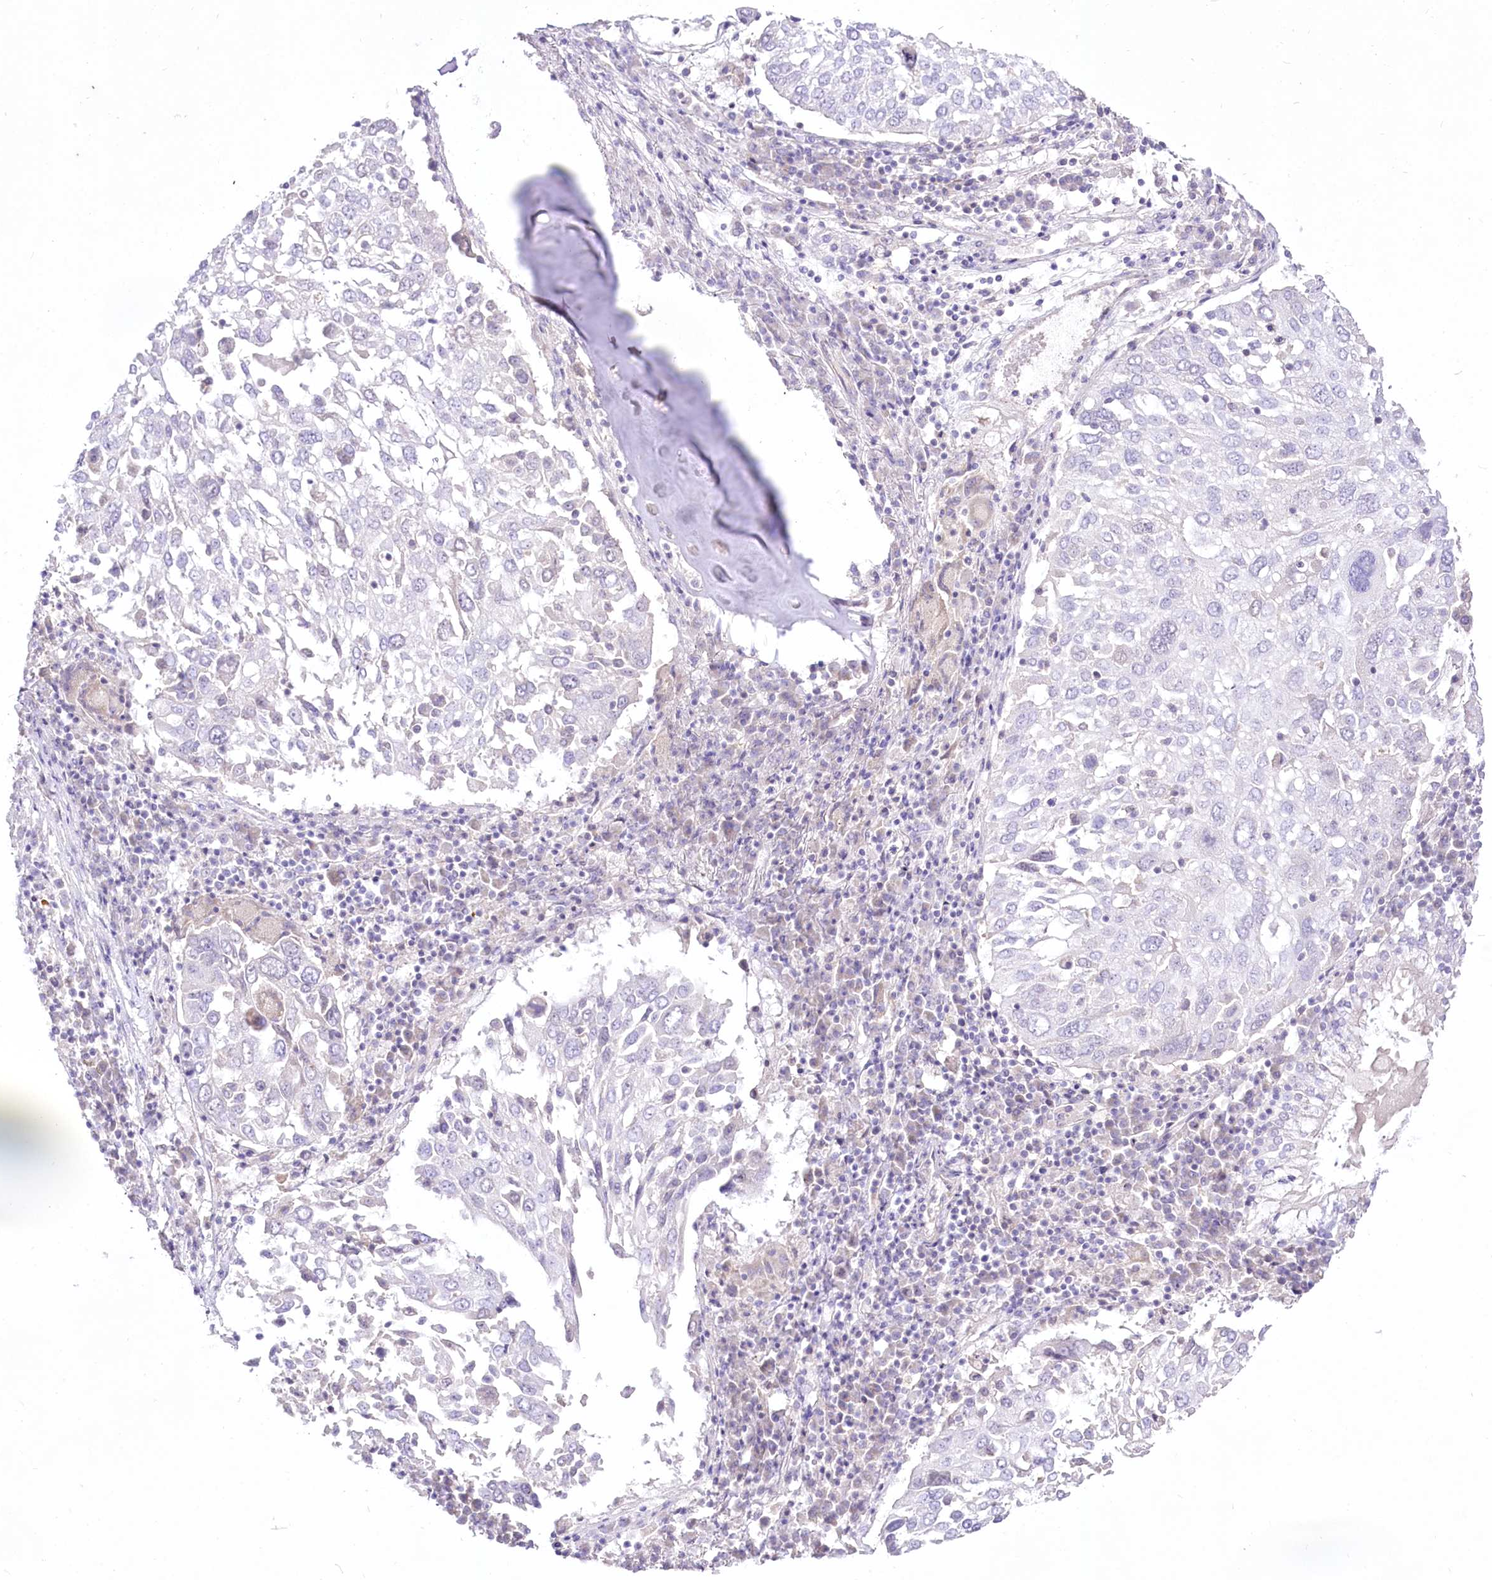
{"staining": {"intensity": "negative", "quantity": "none", "location": "none"}, "tissue": "lung cancer", "cell_type": "Tumor cells", "image_type": "cancer", "snomed": [{"axis": "morphology", "description": "Squamous cell carcinoma, NOS"}, {"axis": "topography", "description": "Lung"}], "caption": "Histopathology image shows no protein expression in tumor cells of lung squamous cell carcinoma tissue.", "gene": "HELT", "patient": {"sex": "male", "age": 65}}